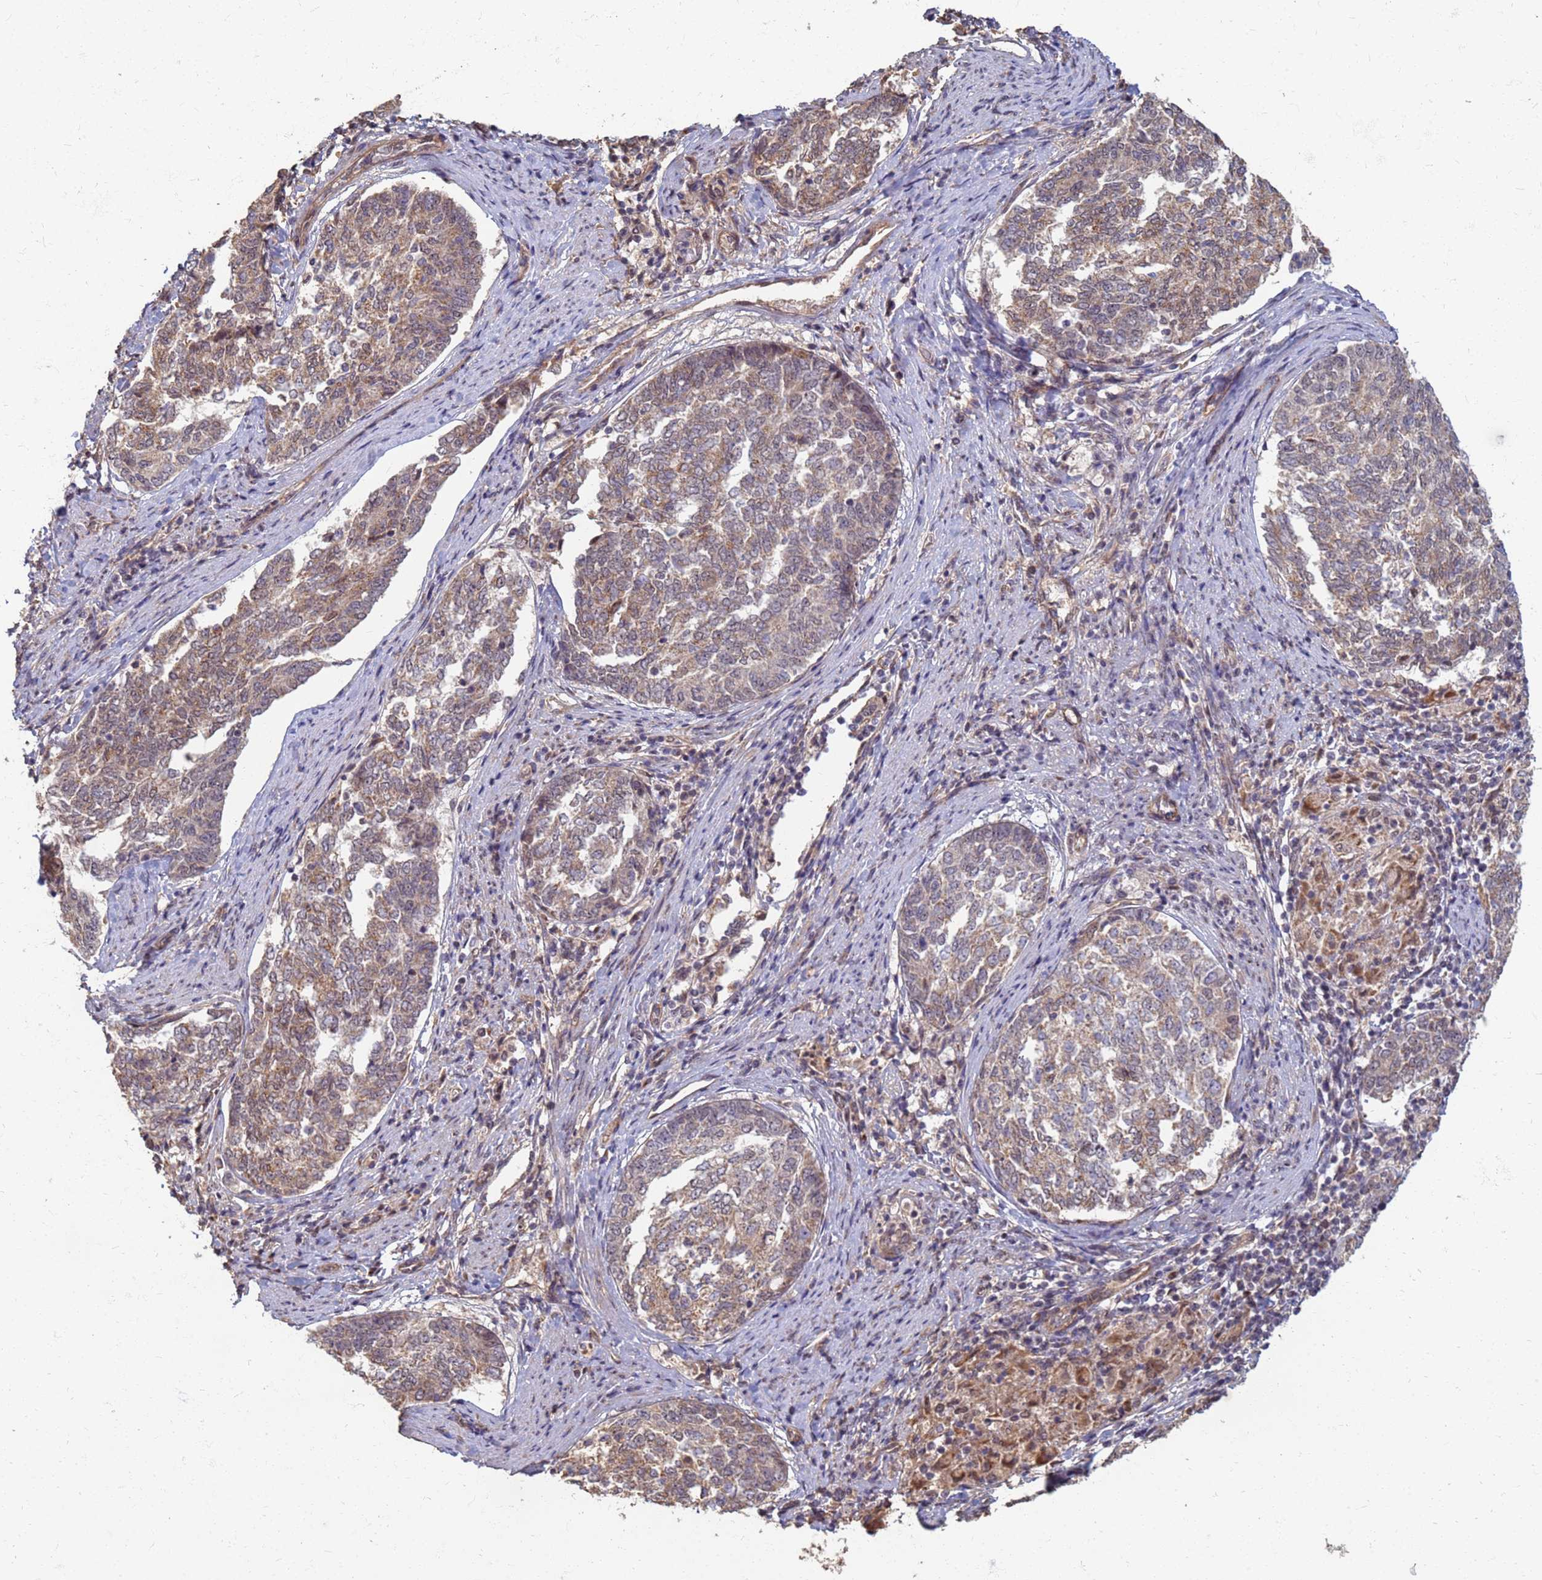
{"staining": {"intensity": "weak", "quantity": ">75%", "location": "cytoplasmic/membranous"}, "tissue": "endometrial cancer", "cell_type": "Tumor cells", "image_type": "cancer", "snomed": [{"axis": "morphology", "description": "Adenocarcinoma, NOS"}, {"axis": "topography", "description": "Endometrium"}], "caption": "IHC staining of endometrial cancer, which reveals low levels of weak cytoplasmic/membranous positivity in approximately >75% of tumor cells indicating weak cytoplasmic/membranous protein positivity. The staining was performed using DAB (3,3'-diaminobenzidine) (brown) for protein detection and nuclei were counterstained in hematoxylin (blue).", "gene": "ITGB4", "patient": {"sex": "female", "age": 80}}